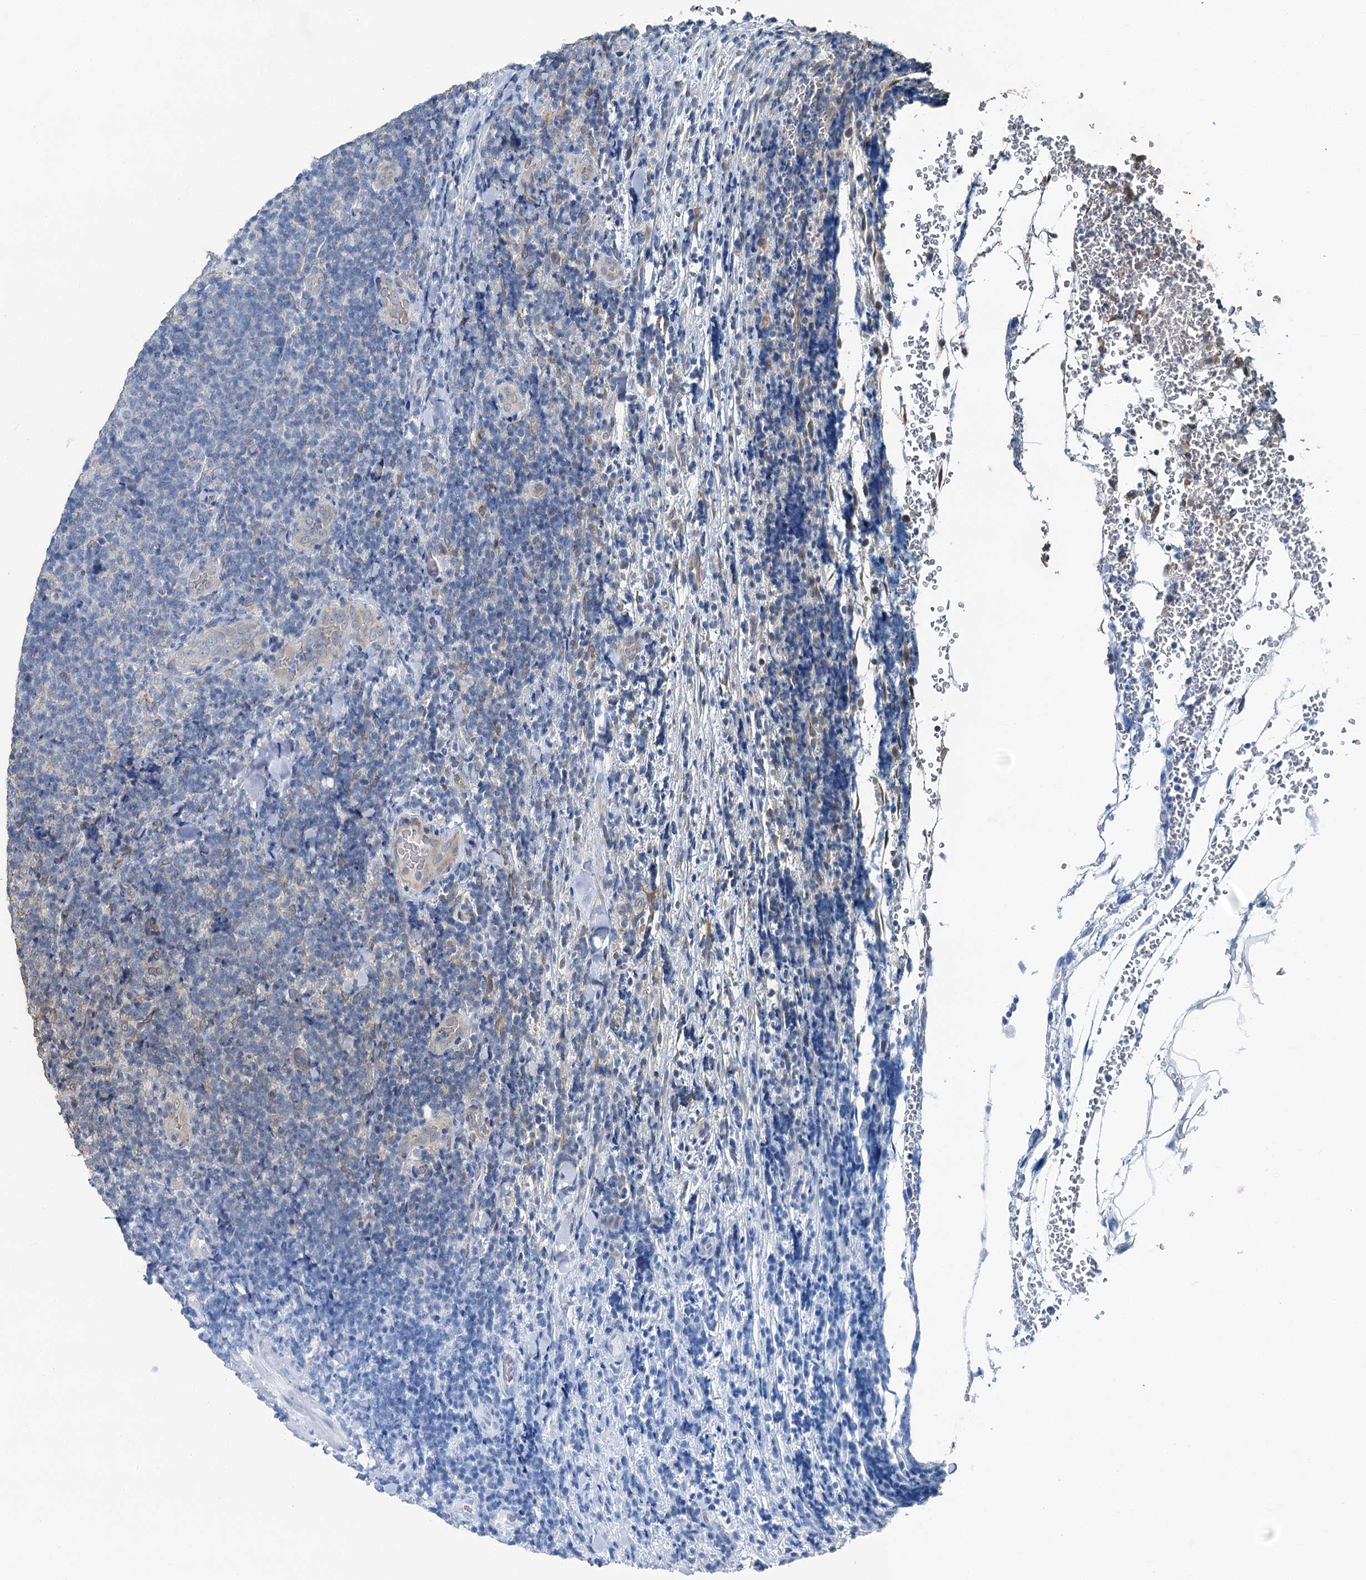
{"staining": {"intensity": "negative", "quantity": "none", "location": "none"}, "tissue": "lymphoma", "cell_type": "Tumor cells", "image_type": "cancer", "snomed": [{"axis": "morphology", "description": "Malignant lymphoma, non-Hodgkin's type, Low grade"}, {"axis": "topography", "description": "Lymph node"}], "caption": "This micrograph is of low-grade malignant lymphoma, non-Hodgkin's type stained with immunohistochemistry (IHC) to label a protein in brown with the nuclei are counter-stained blue. There is no staining in tumor cells.", "gene": "C6orf120", "patient": {"sex": "male", "age": 66}}